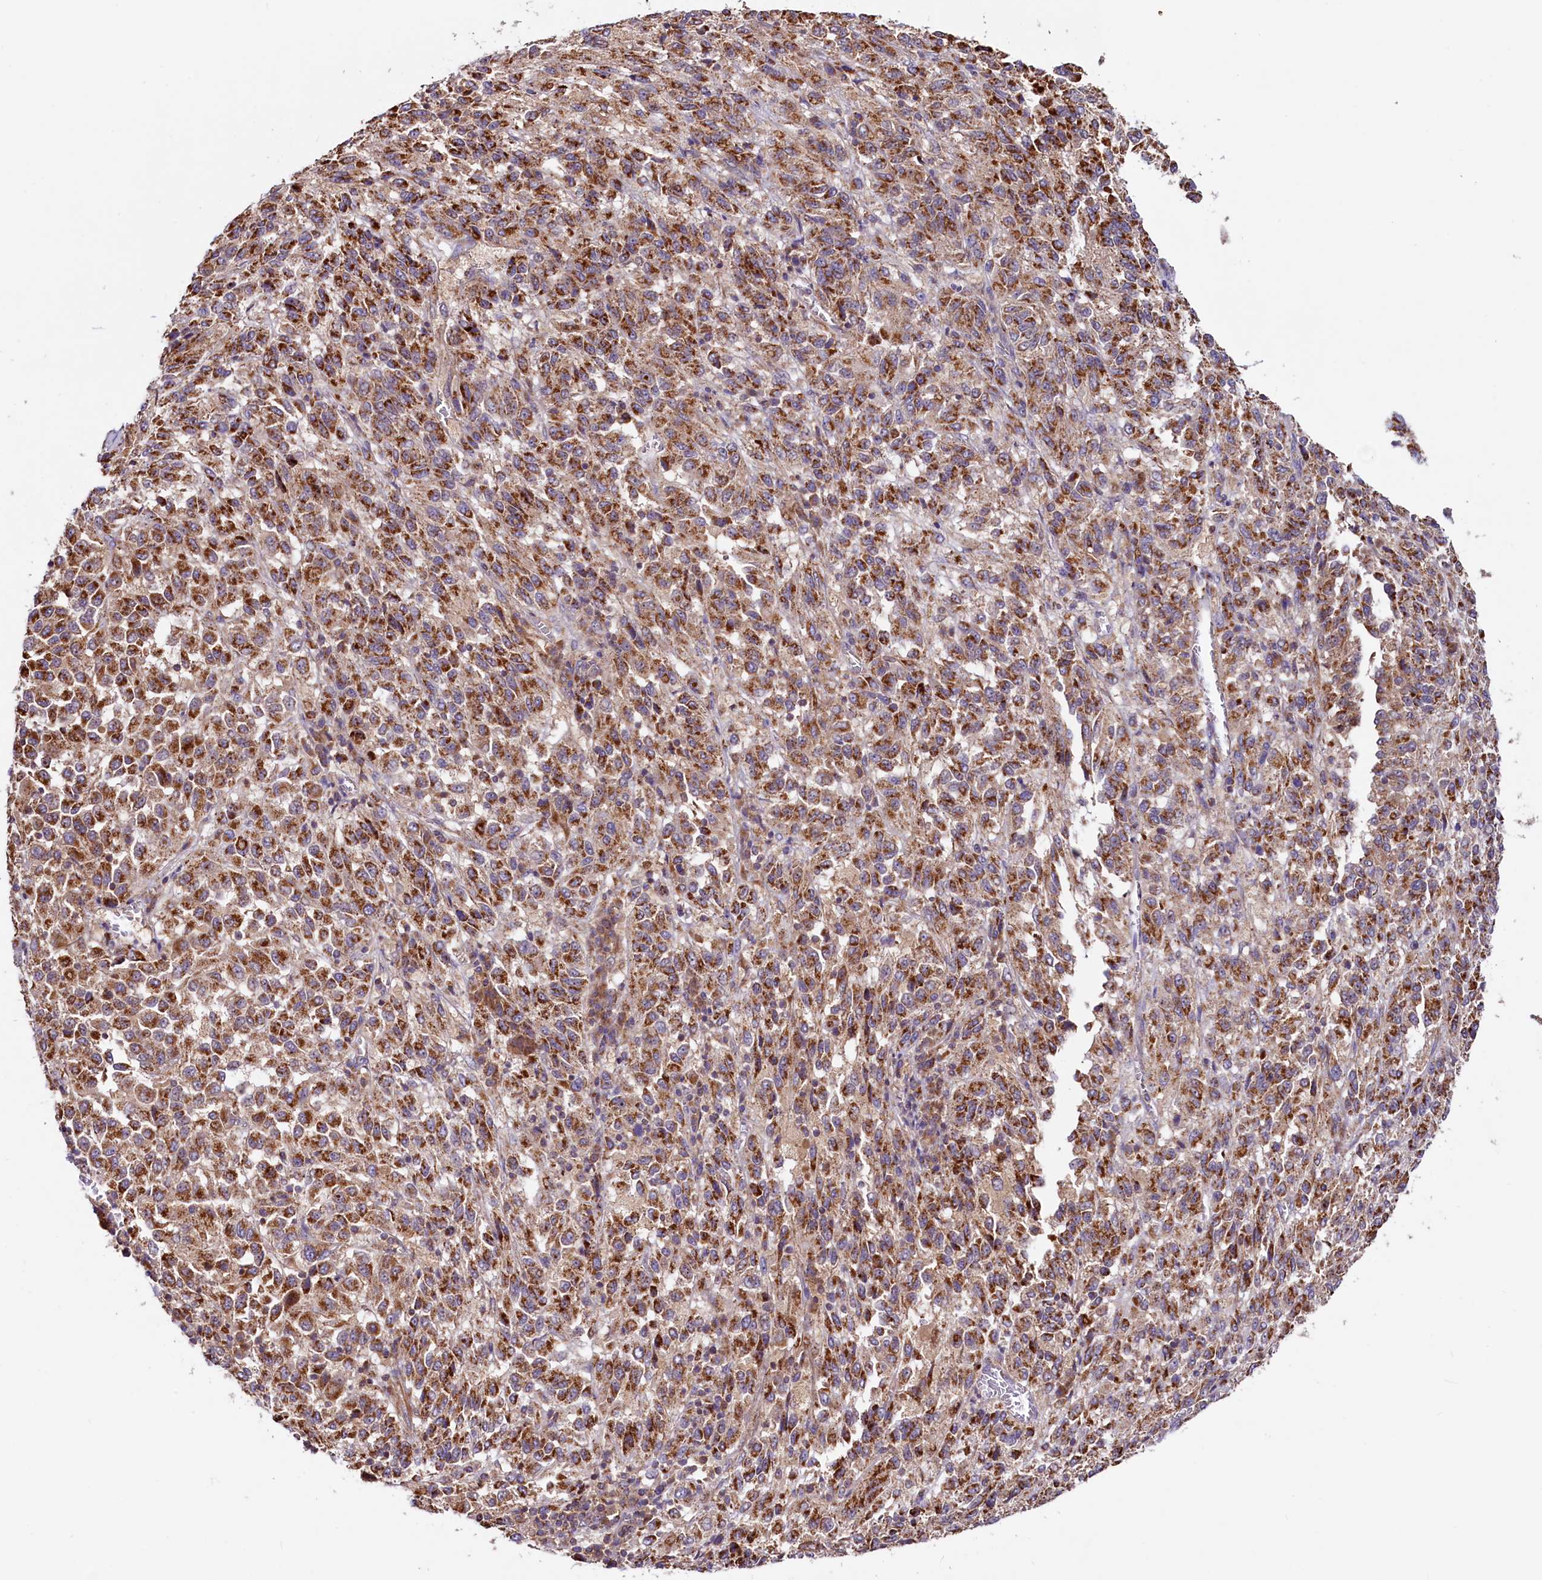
{"staining": {"intensity": "strong", "quantity": ">75%", "location": "cytoplasmic/membranous"}, "tissue": "melanoma", "cell_type": "Tumor cells", "image_type": "cancer", "snomed": [{"axis": "morphology", "description": "Malignant melanoma, Metastatic site"}, {"axis": "topography", "description": "Lung"}], "caption": "This is an image of immunohistochemistry (IHC) staining of melanoma, which shows strong staining in the cytoplasmic/membranous of tumor cells.", "gene": "CIAO3", "patient": {"sex": "male", "age": 64}}